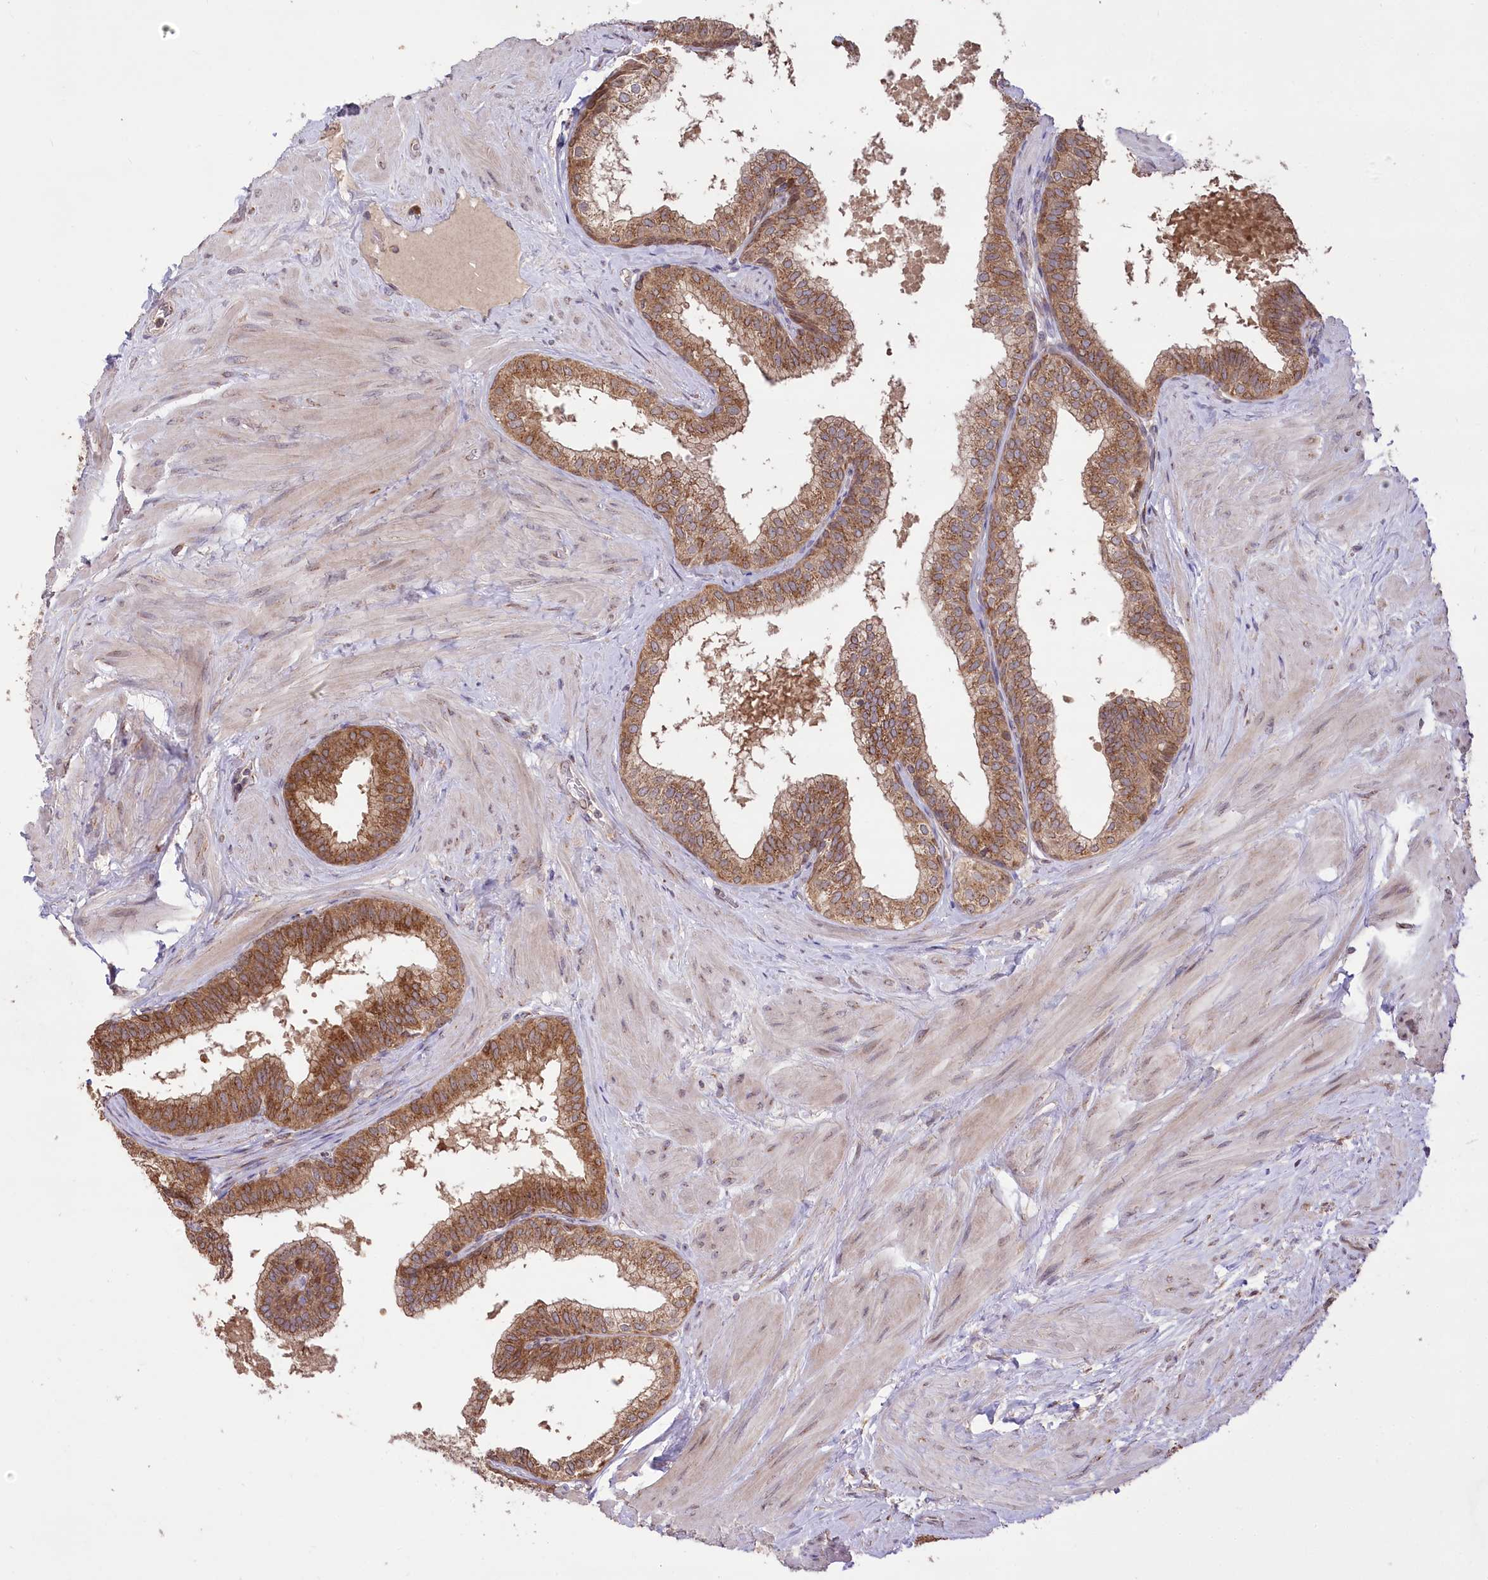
{"staining": {"intensity": "strong", "quantity": ">75%", "location": "cytoplasmic/membranous"}, "tissue": "prostate", "cell_type": "Glandular cells", "image_type": "normal", "snomed": [{"axis": "morphology", "description": "Normal tissue, NOS"}, {"axis": "topography", "description": "Prostate"}], "caption": "High-power microscopy captured an immunohistochemistry image of benign prostate, revealing strong cytoplasmic/membranous staining in about >75% of glandular cells. (Stains: DAB in brown, nuclei in blue, Microscopy: brightfield microscopy at high magnification).", "gene": "STT3B", "patient": {"sex": "male", "age": 60}}